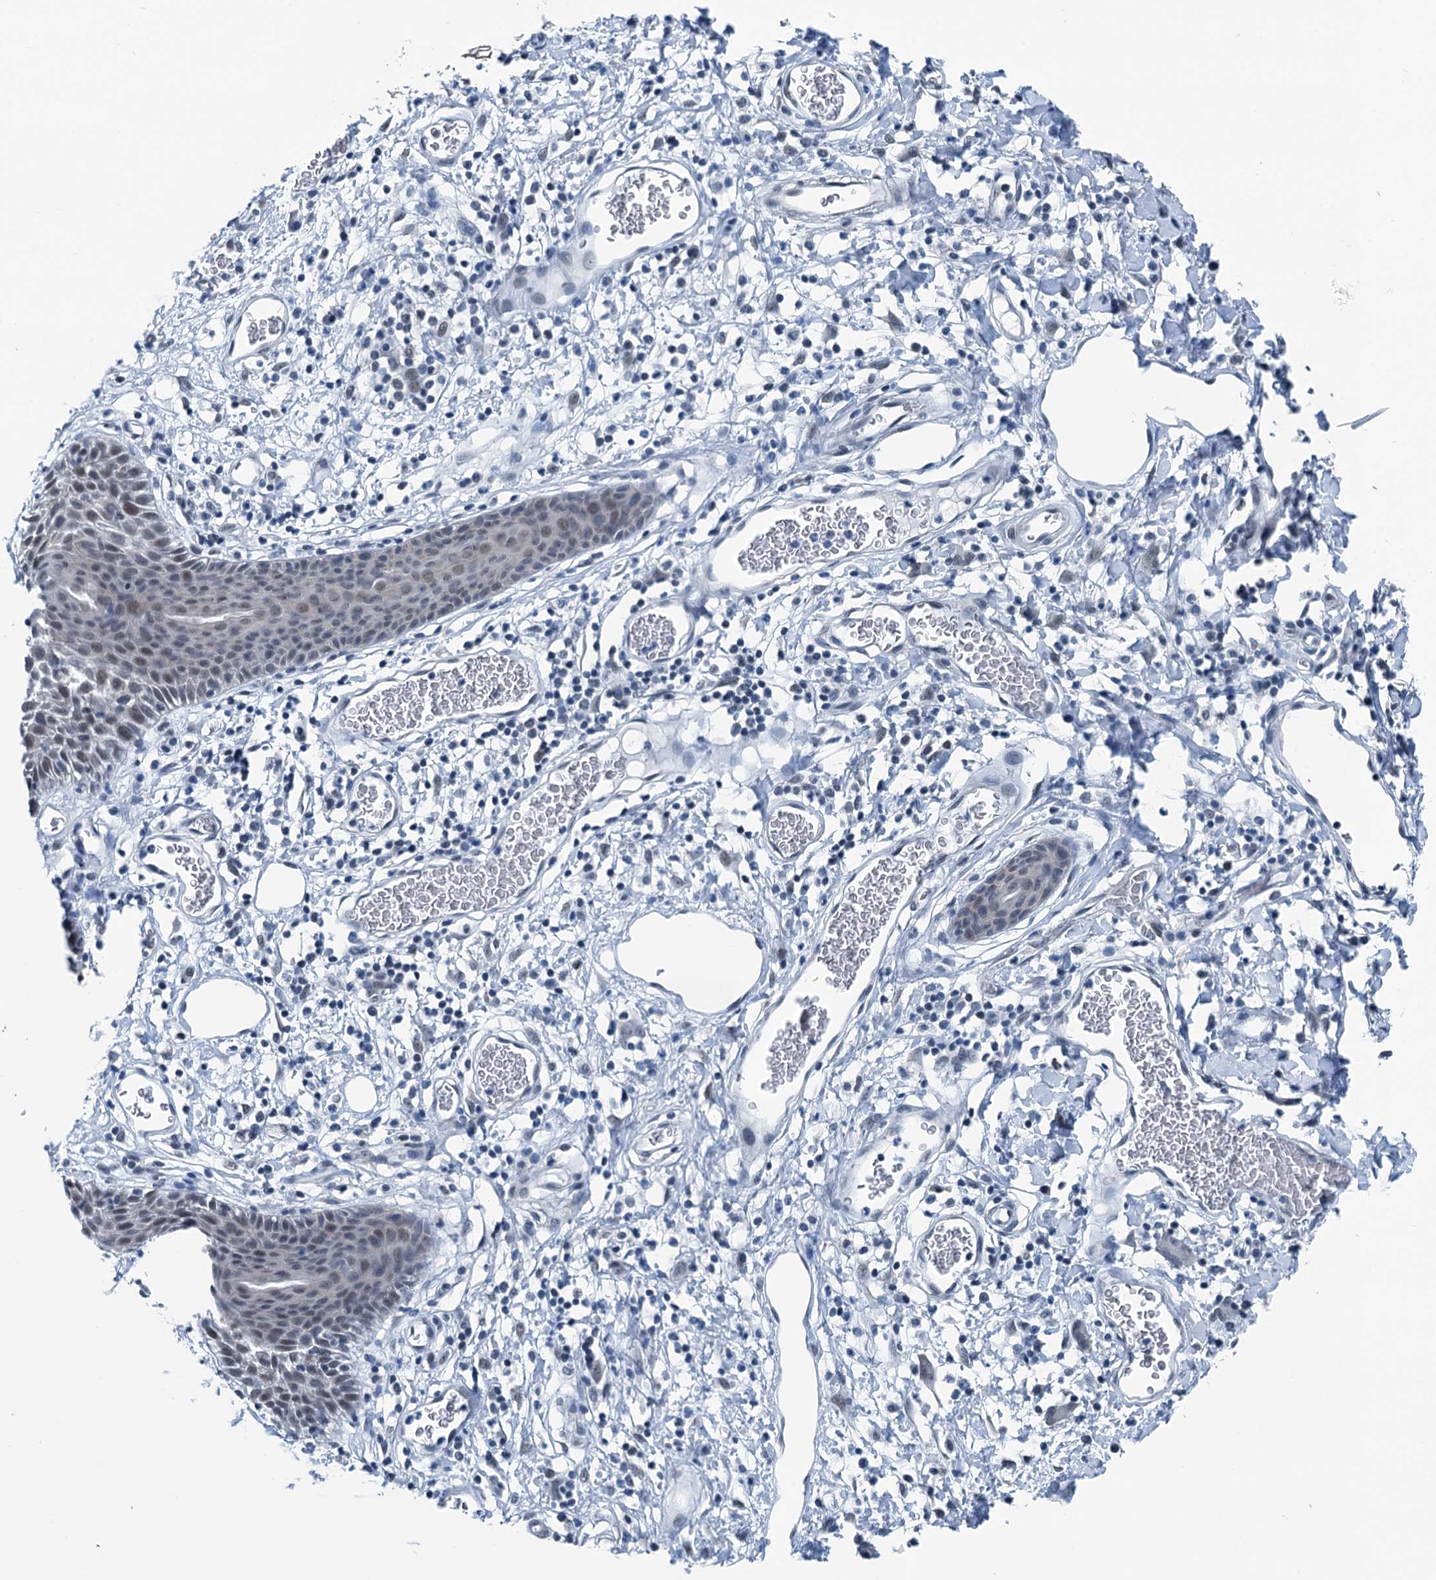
{"staining": {"intensity": "weak", "quantity": "<25%", "location": "nuclear"}, "tissue": "skin", "cell_type": "Epidermal cells", "image_type": "normal", "snomed": [{"axis": "morphology", "description": "Normal tissue, NOS"}, {"axis": "topography", "description": "Vulva"}], "caption": "High power microscopy photomicrograph of an immunohistochemistry micrograph of normal skin, revealing no significant expression in epidermal cells.", "gene": "TRPT1", "patient": {"sex": "female", "age": 68}}